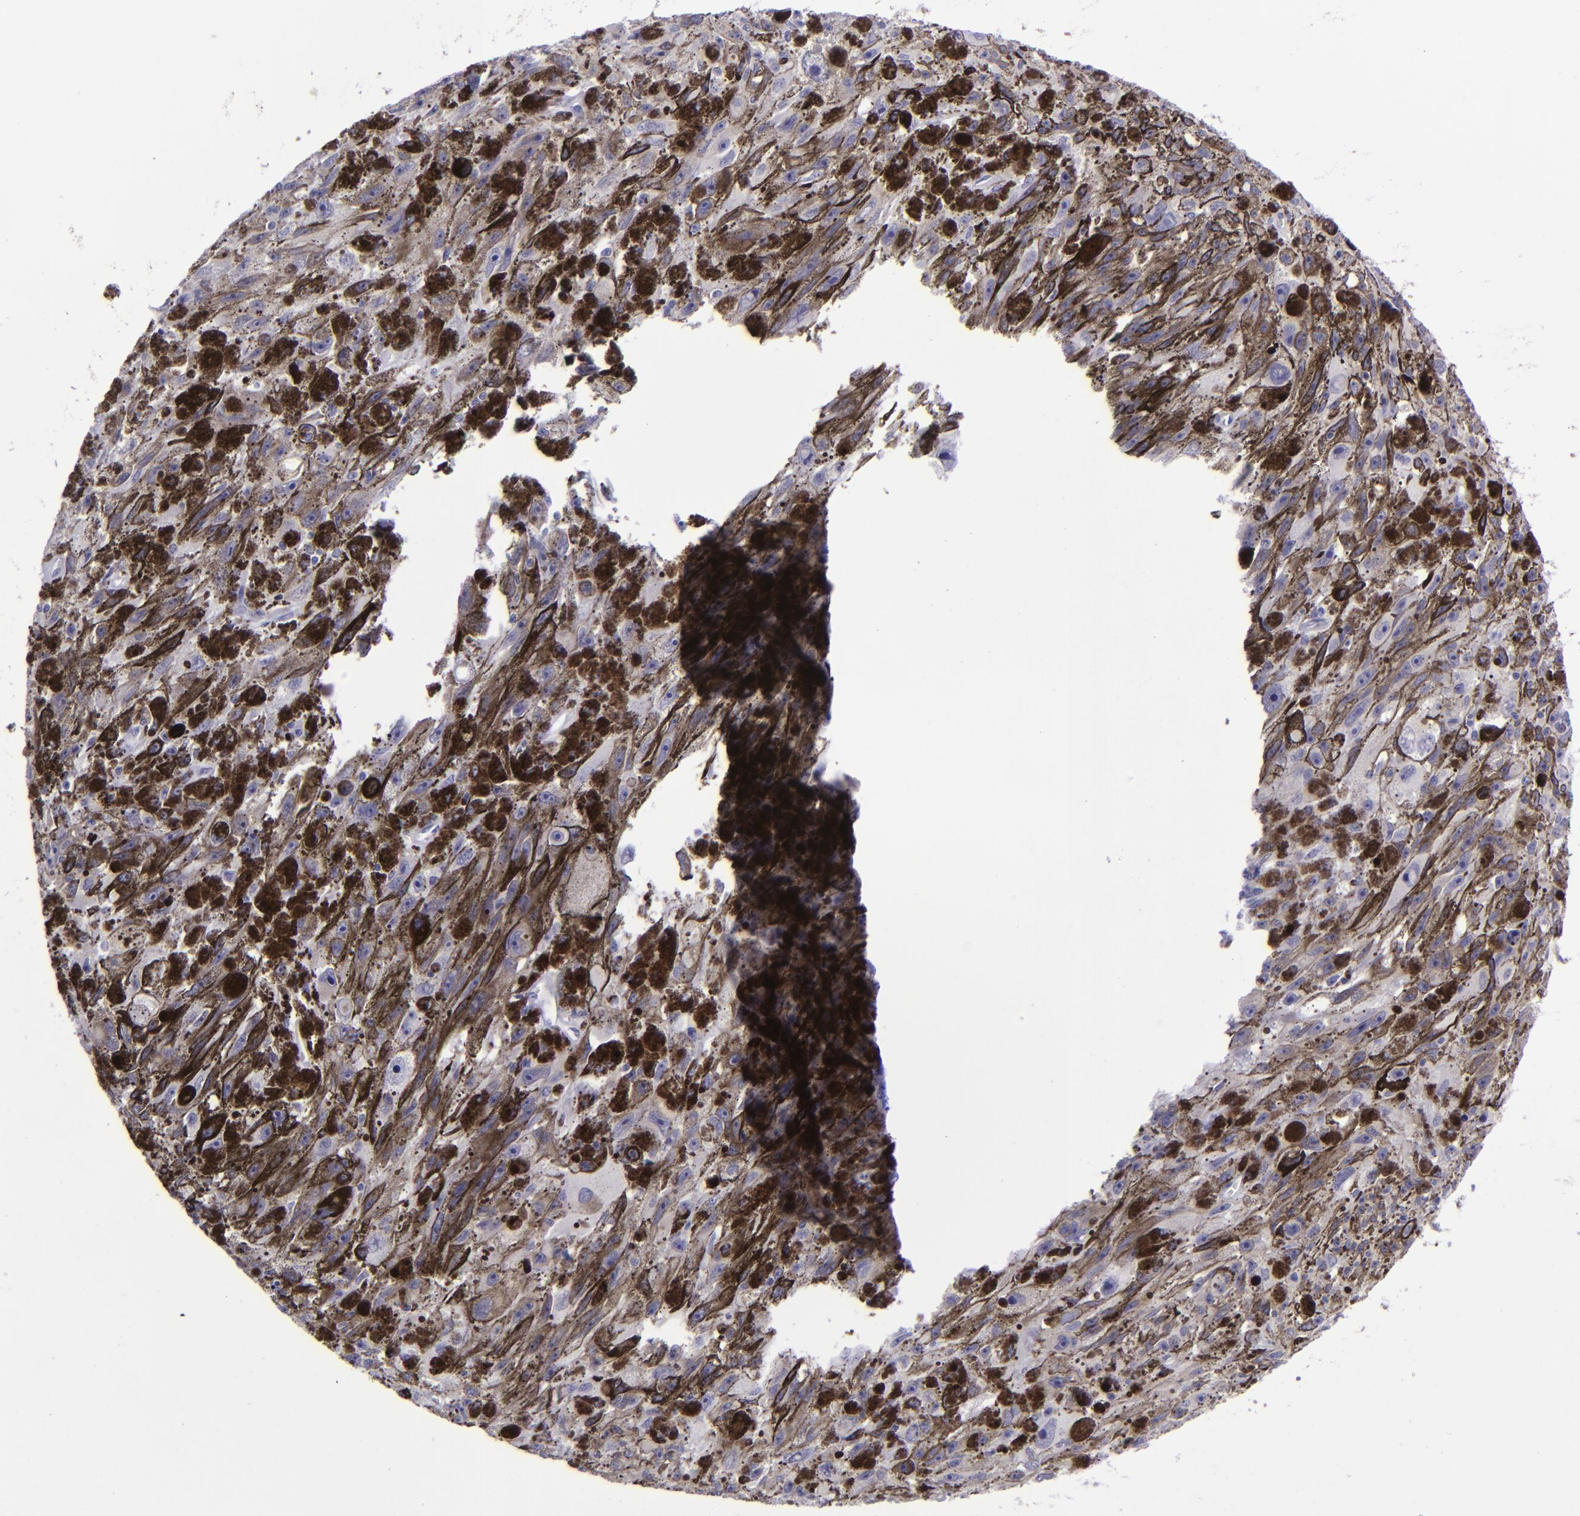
{"staining": {"intensity": "negative", "quantity": "none", "location": "none"}, "tissue": "melanoma", "cell_type": "Tumor cells", "image_type": "cancer", "snomed": [{"axis": "morphology", "description": "Malignant melanoma, NOS"}, {"axis": "topography", "description": "Skin"}], "caption": "Immunohistochemistry (IHC) photomicrograph of neoplastic tissue: melanoma stained with DAB (3,3'-diaminobenzidine) demonstrates no significant protein expression in tumor cells.", "gene": "POU2F2", "patient": {"sex": "female", "age": 104}}